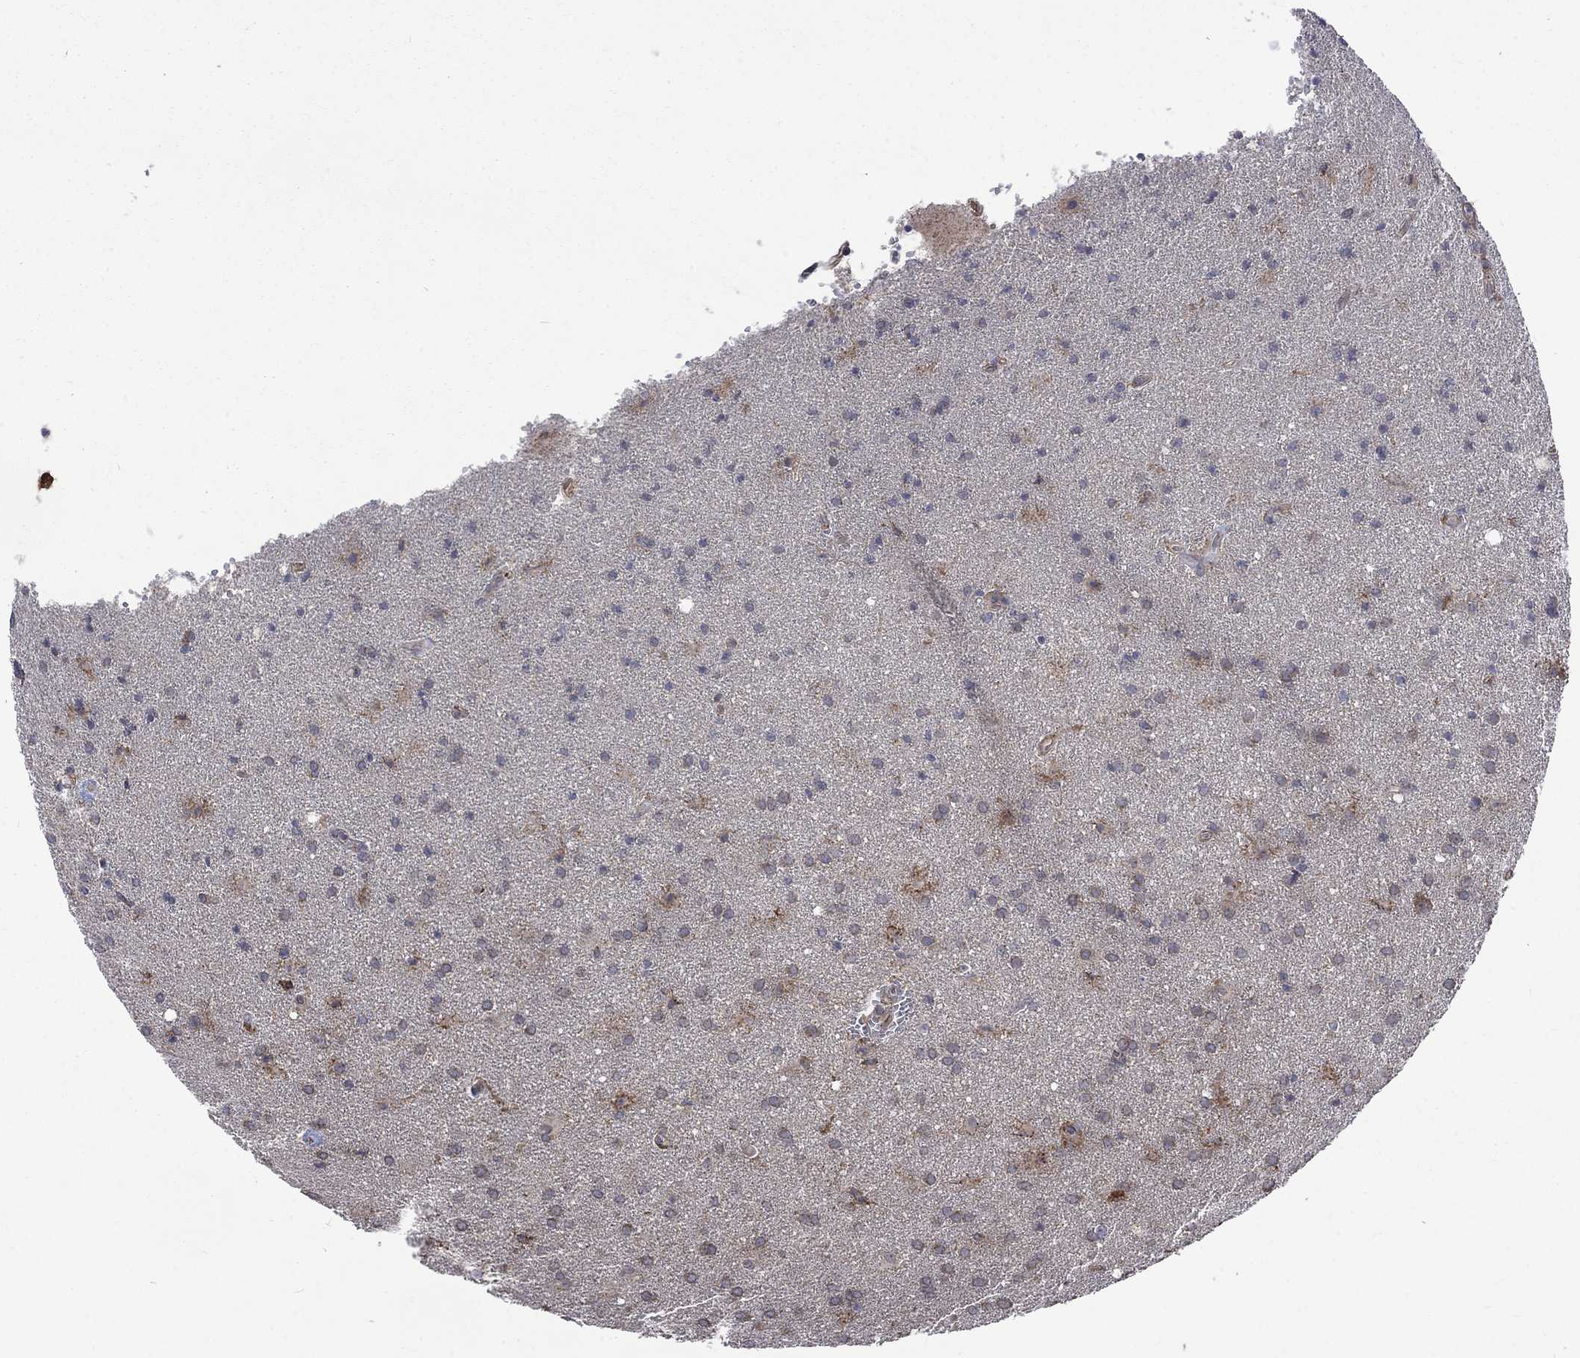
{"staining": {"intensity": "negative", "quantity": "none", "location": "none"}, "tissue": "glioma", "cell_type": "Tumor cells", "image_type": "cancer", "snomed": [{"axis": "morphology", "description": "Glioma, malignant, Low grade"}, {"axis": "topography", "description": "Brain"}], "caption": "Tumor cells are negative for brown protein staining in low-grade glioma (malignant). (DAB IHC, high magnification).", "gene": "ESRRA", "patient": {"sex": "male", "age": 58}}